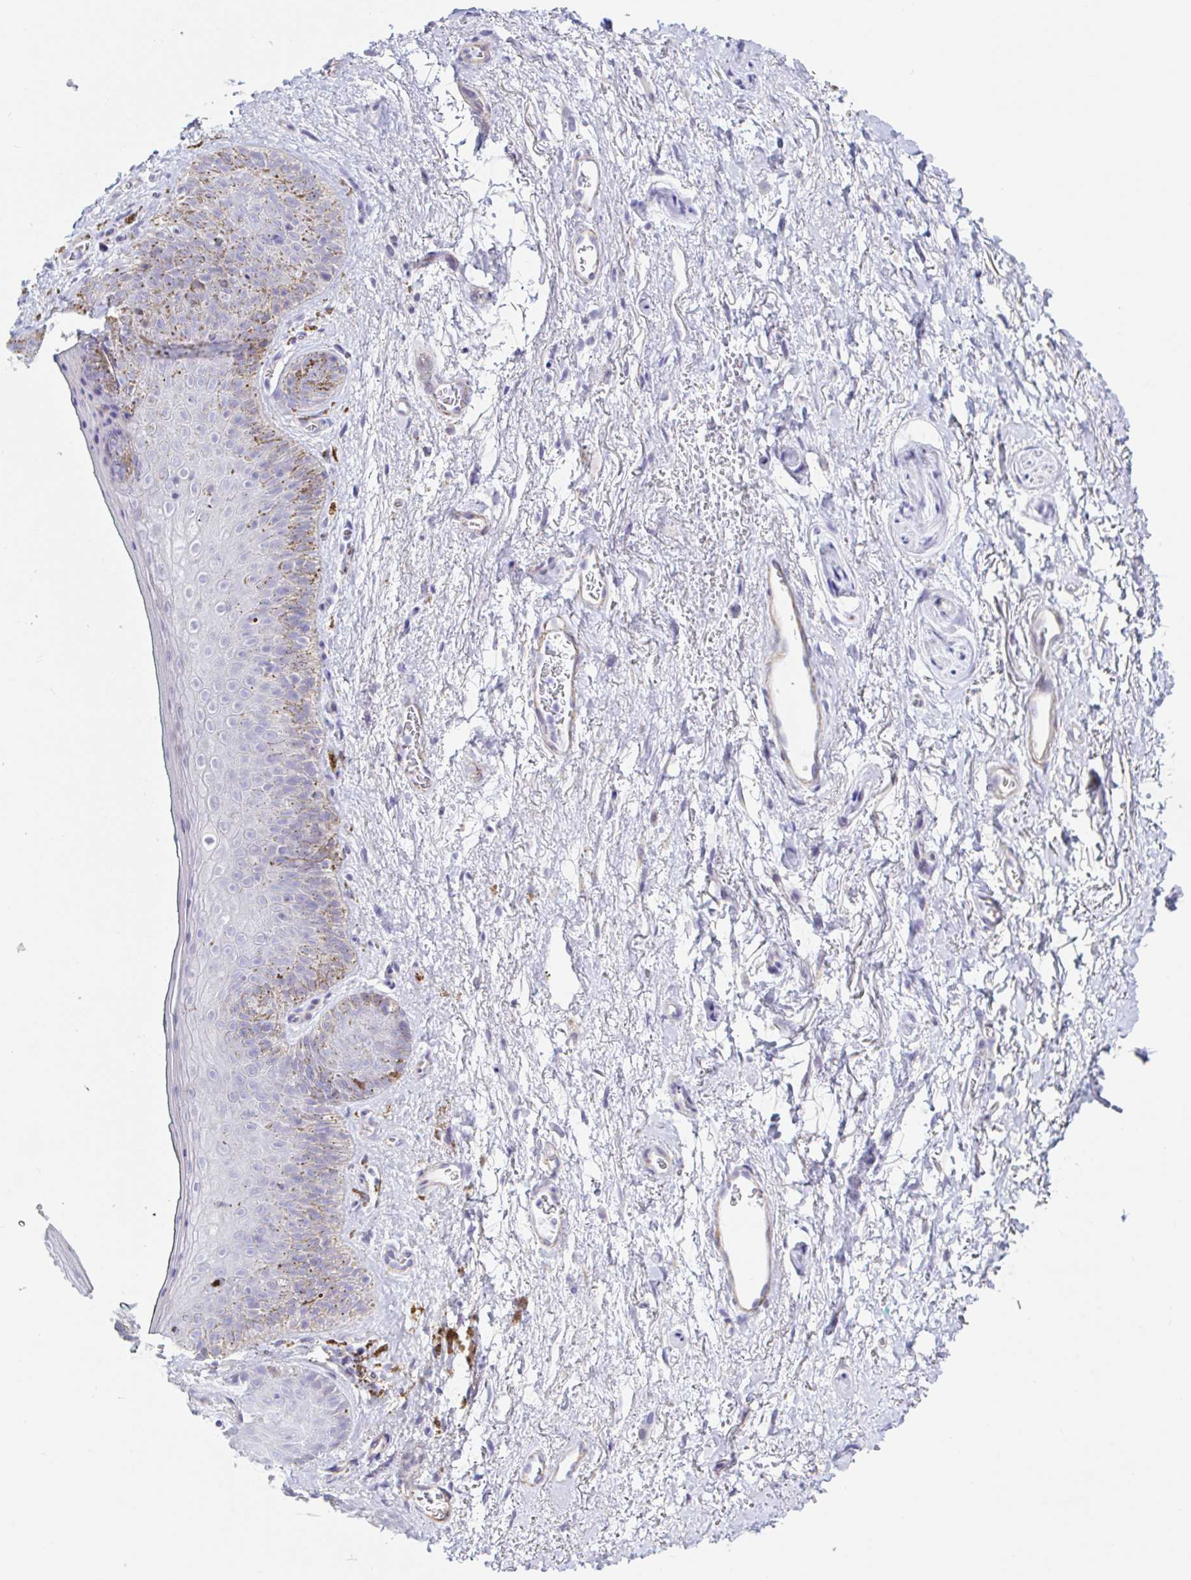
{"staining": {"intensity": "negative", "quantity": "none", "location": "none"}, "tissue": "adipose tissue", "cell_type": "Adipocytes", "image_type": "normal", "snomed": [{"axis": "morphology", "description": "Normal tissue, NOS"}, {"axis": "topography", "description": "Vulva"}, {"axis": "topography", "description": "Peripheral nerve tissue"}], "caption": "Immunohistochemistry of benign adipose tissue exhibits no staining in adipocytes.", "gene": "ENSG00000271254", "patient": {"sex": "female", "age": 66}}